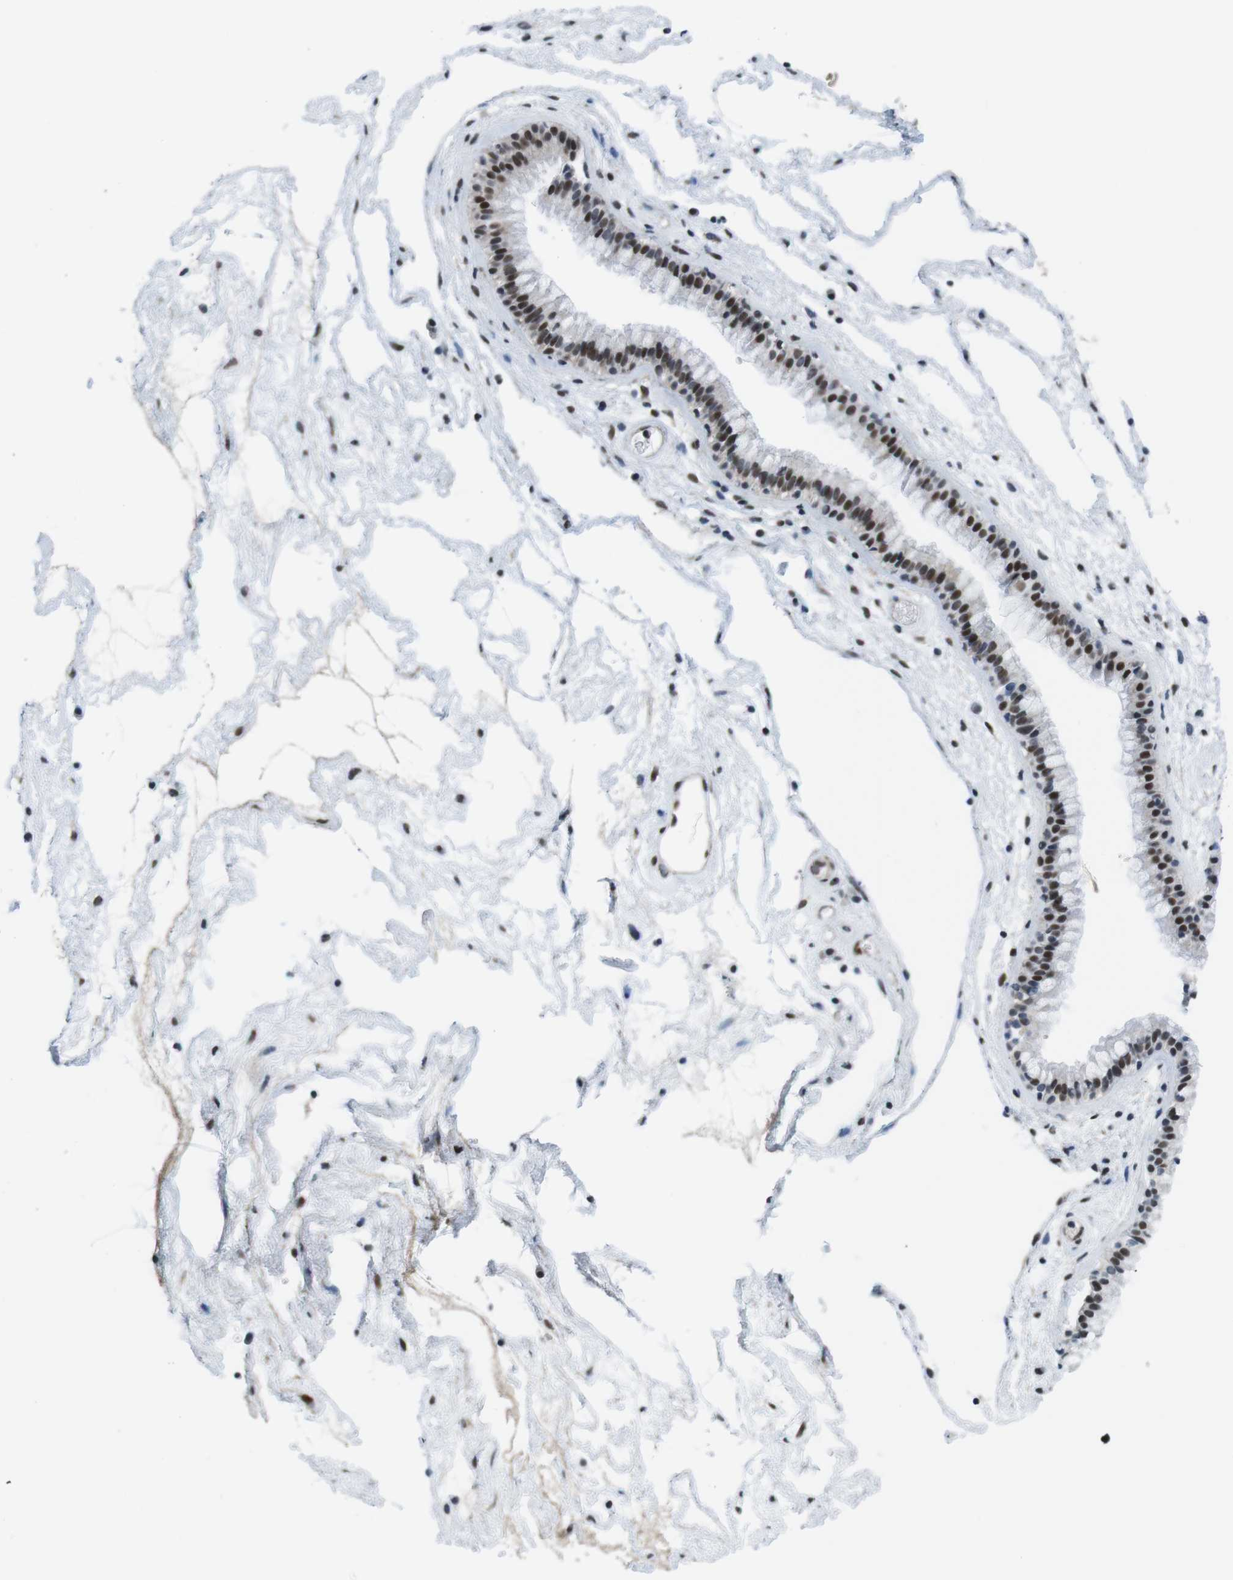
{"staining": {"intensity": "strong", "quantity": ">75%", "location": "nuclear"}, "tissue": "nasopharynx", "cell_type": "Respiratory epithelial cells", "image_type": "normal", "snomed": [{"axis": "morphology", "description": "Normal tissue, NOS"}, {"axis": "morphology", "description": "Inflammation, NOS"}, {"axis": "topography", "description": "Nasopharynx"}], "caption": "A brown stain highlights strong nuclear positivity of a protein in respiratory epithelial cells of normal nasopharynx. The staining was performed using DAB to visualize the protein expression in brown, while the nuclei were stained in blue with hematoxylin (Magnification: 20x).", "gene": "MLH1", "patient": {"sex": "male", "age": 48}}